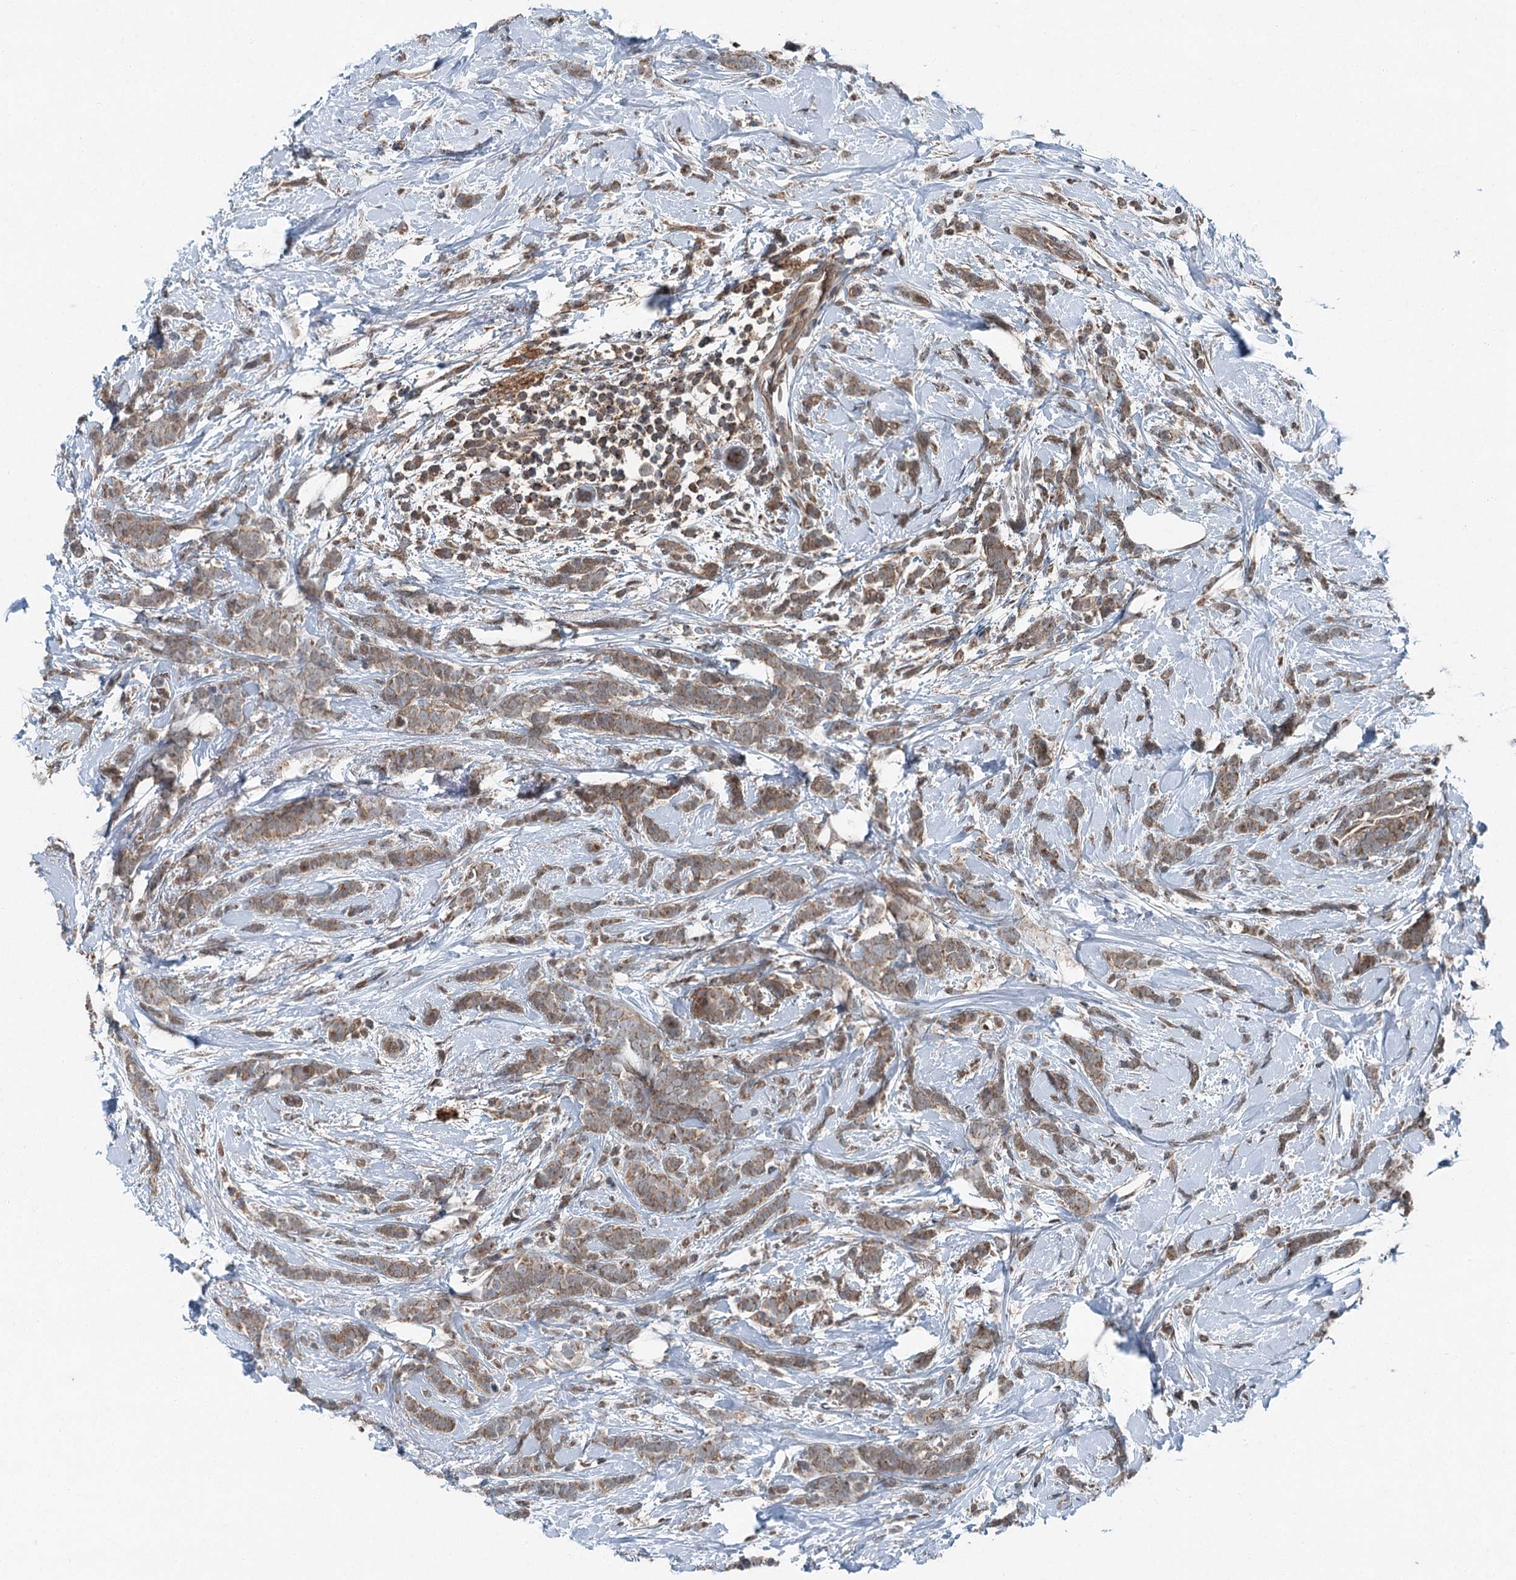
{"staining": {"intensity": "moderate", "quantity": ">75%", "location": "cytoplasmic/membranous"}, "tissue": "breast cancer", "cell_type": "Tumor cells", "image_type": "cancer", "snomed": [{"axis": "morphology", "description": "Lobular carcinoma"}, {"axis": "topography", "description": "Breast"}], "caption": "Lobular carcinoma (breast) tissue shows moderate cytoplasmic/membranous expression in approximately >75% of tumor cells, visualized by immunohistochemistry.", "gene": "SKIC3", "patient": {"sex": "female", "age": 58}}